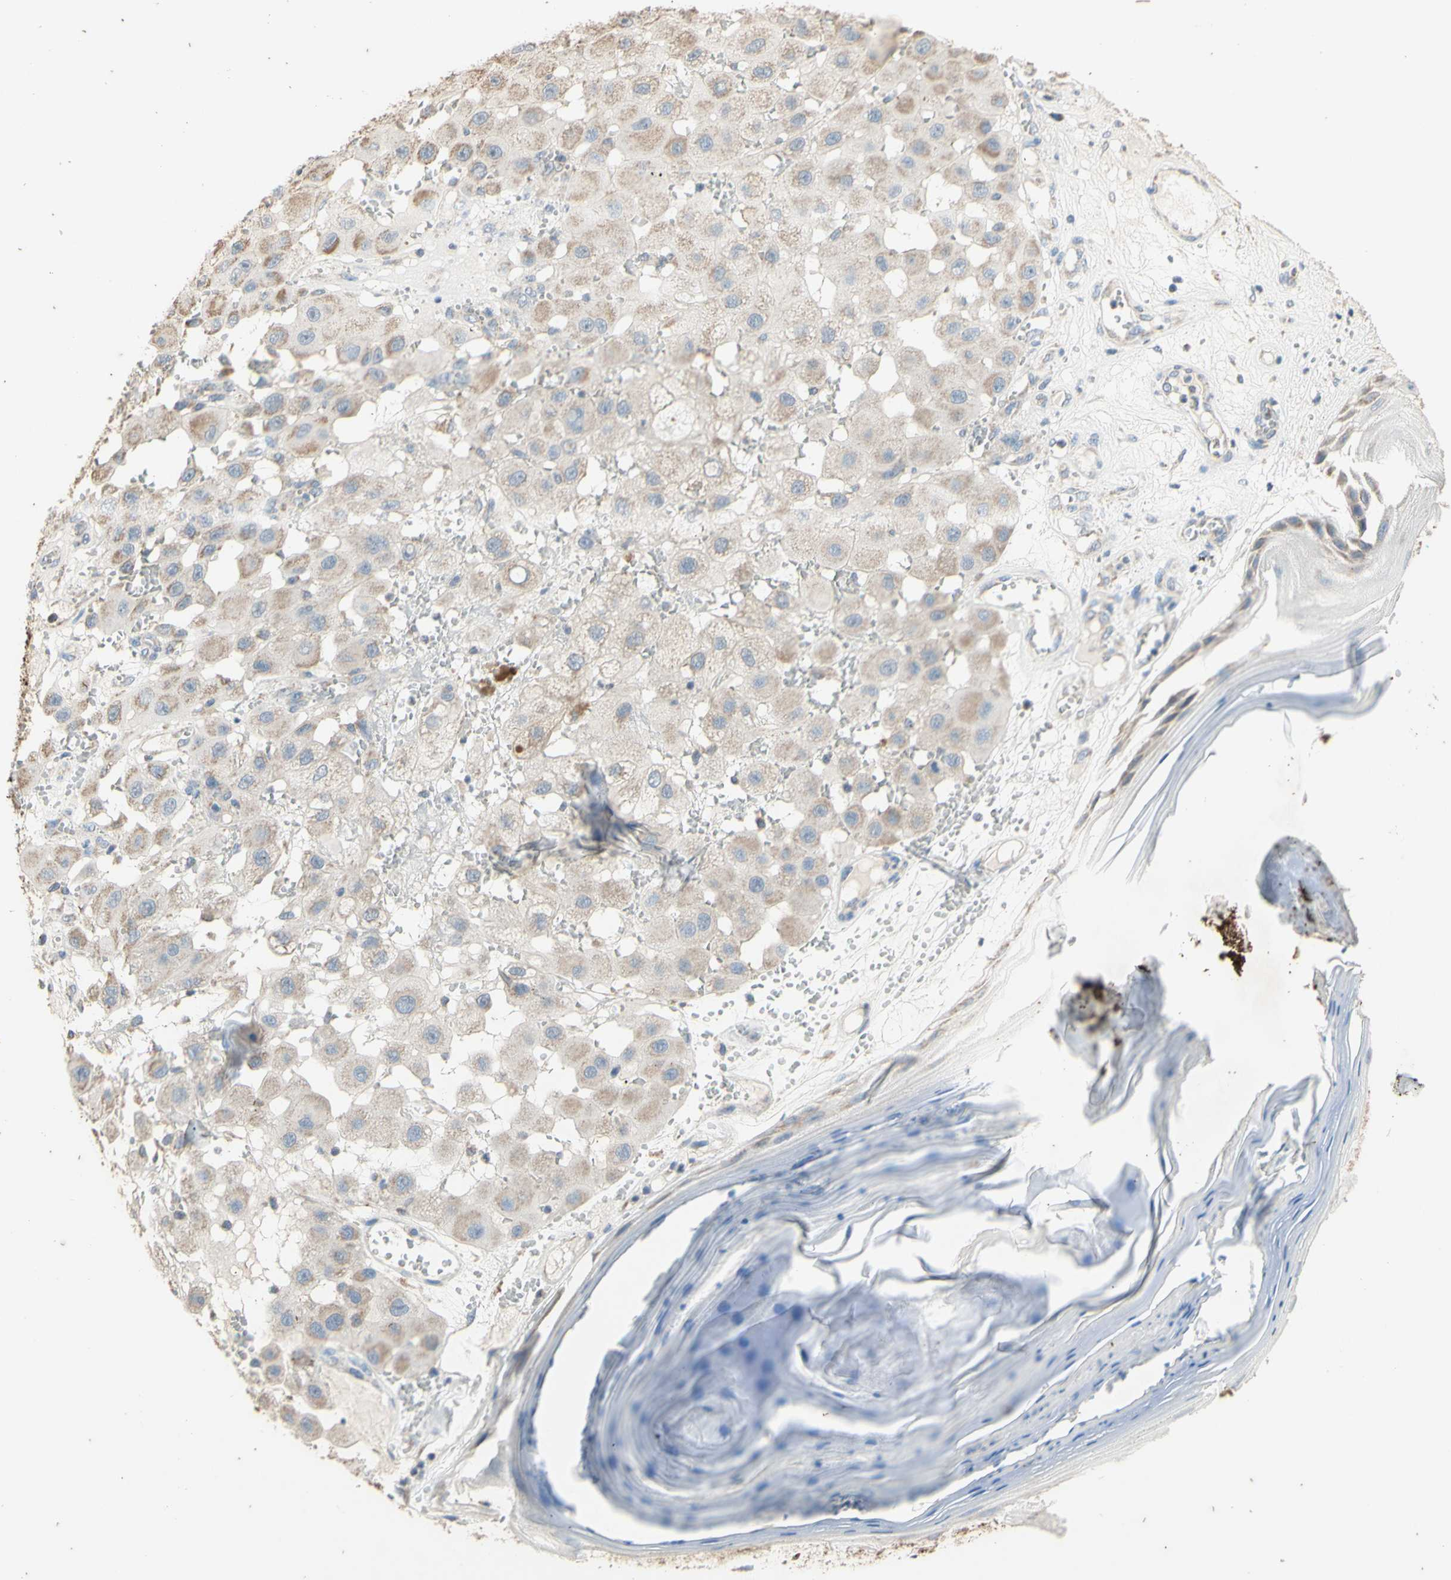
{"staining": {"intensity": "moderate", "quantity": "25%-75%", "location": "cytoplasmic/membranous"}, "tissue": "melanoma", "cell_type": "Tumor cells", "image_type": "cancer", "snomed": [{"axis": "morphology", "description": "Malignant melanoma, NOS"}, {"axis": "topography", "description": "Skin"}], "caption": "Immunohistochemical staining of human malignant melanoma displays medium levels of moderate cytoplasmic/membranous protein expression in approximately 25%-75% of tumor cells.", "gene": "PTGIS", "patient": {"sex": "female", "age": 81}}